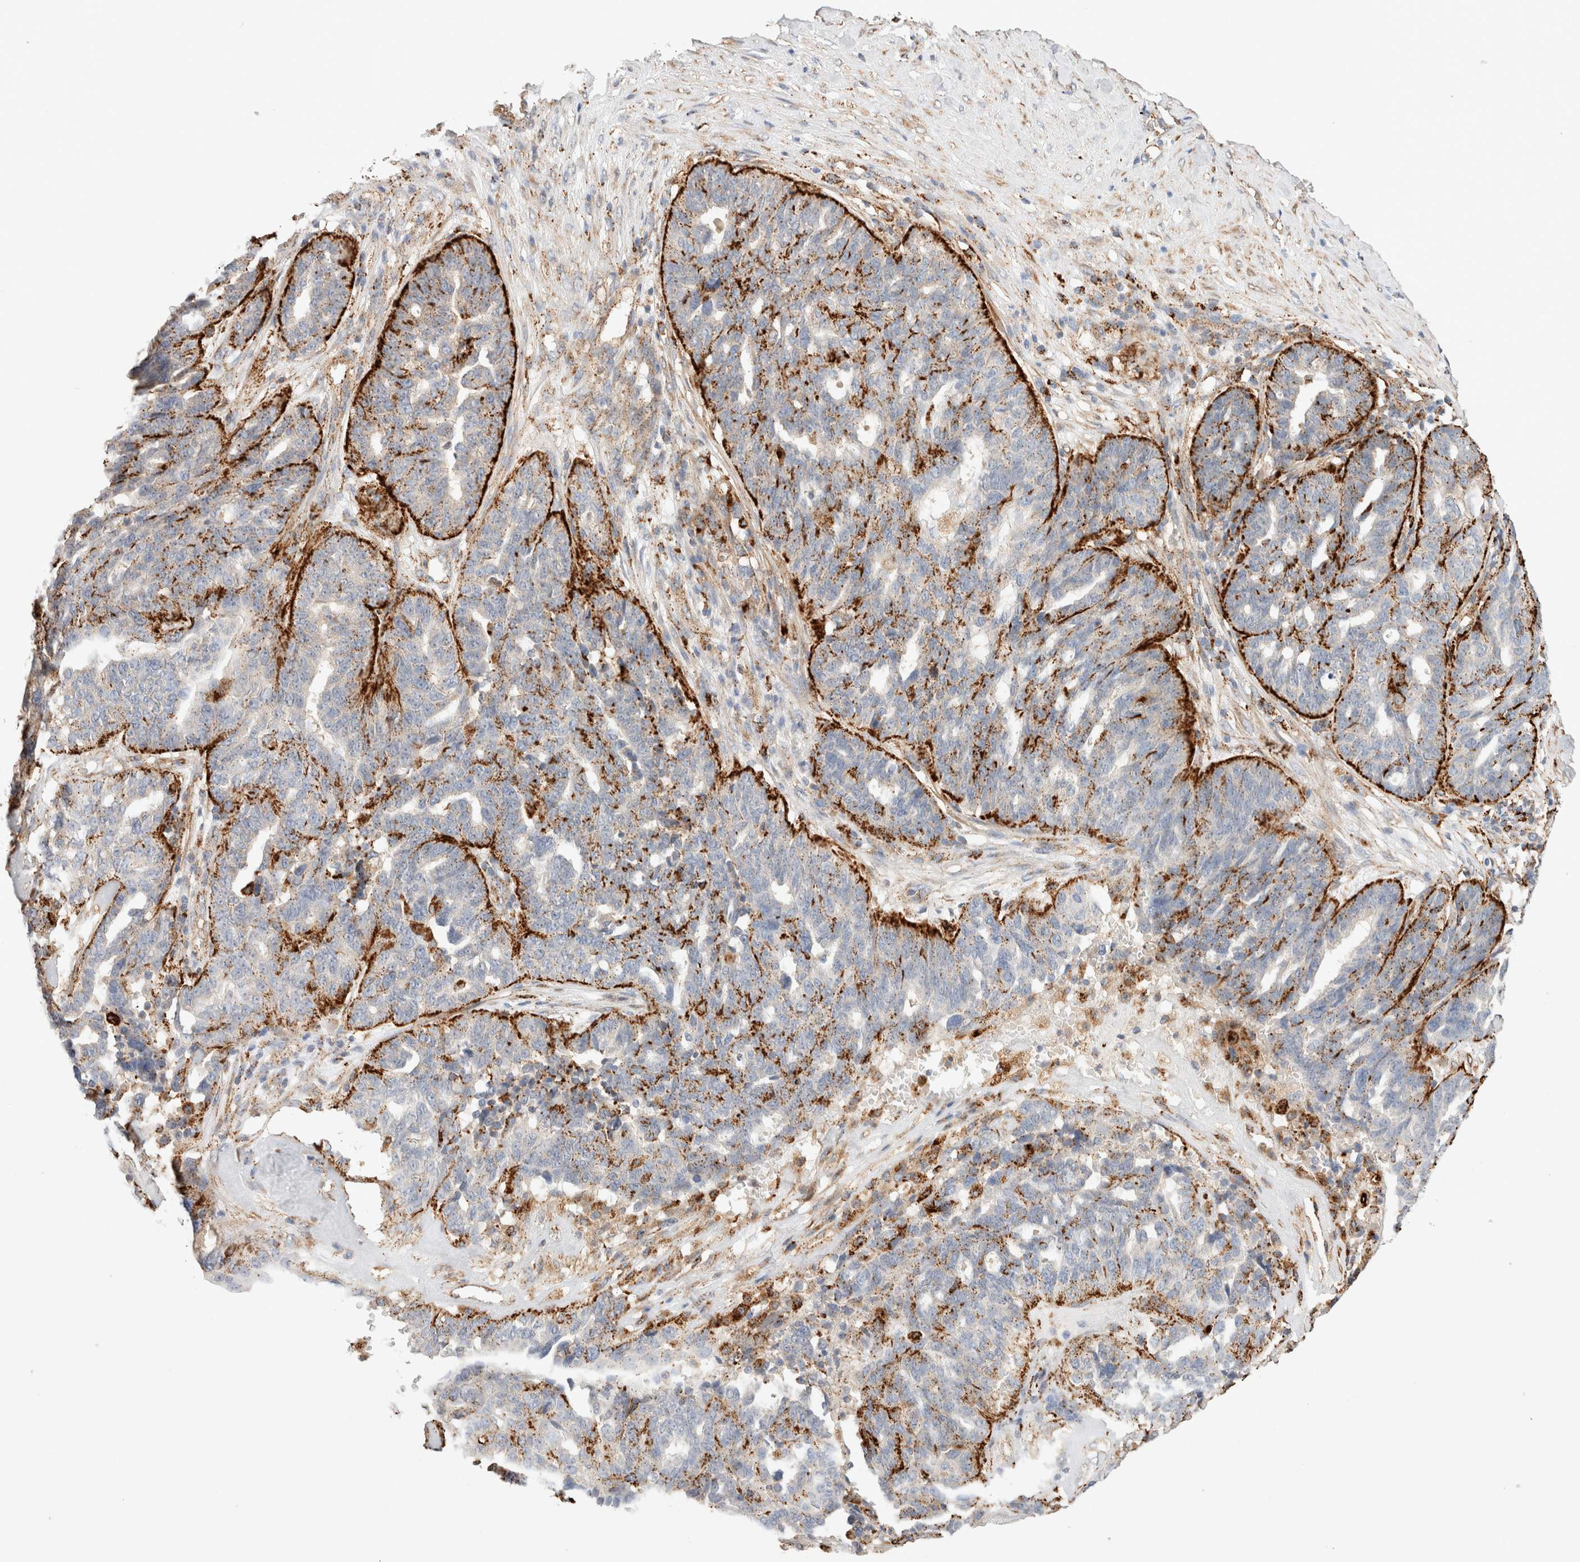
{"staining": {"intensity": "strong", "quantity": ">75%", "location": "cytoplasmic/membranous"}, "tissue": "ovarian cancer", "cell_type": "Tumor cells", "image_type": "cancer", "snomed": [{"axis": "morphology", "description": "Cystadenocarcinoma, serous, NOS"}, {"axis": "topography", "description": "Ovary"}], "caption": "This histopathology image demonstrates immunohistochemistry (IHC) staining of serous cystadenocarcinoma (ovarian), with high strong cytoplasmic/membranous staining in approximately >75% of tumor cells.", "gene": "RABEPK", "patient": {"sex": "female", "age": 59}}